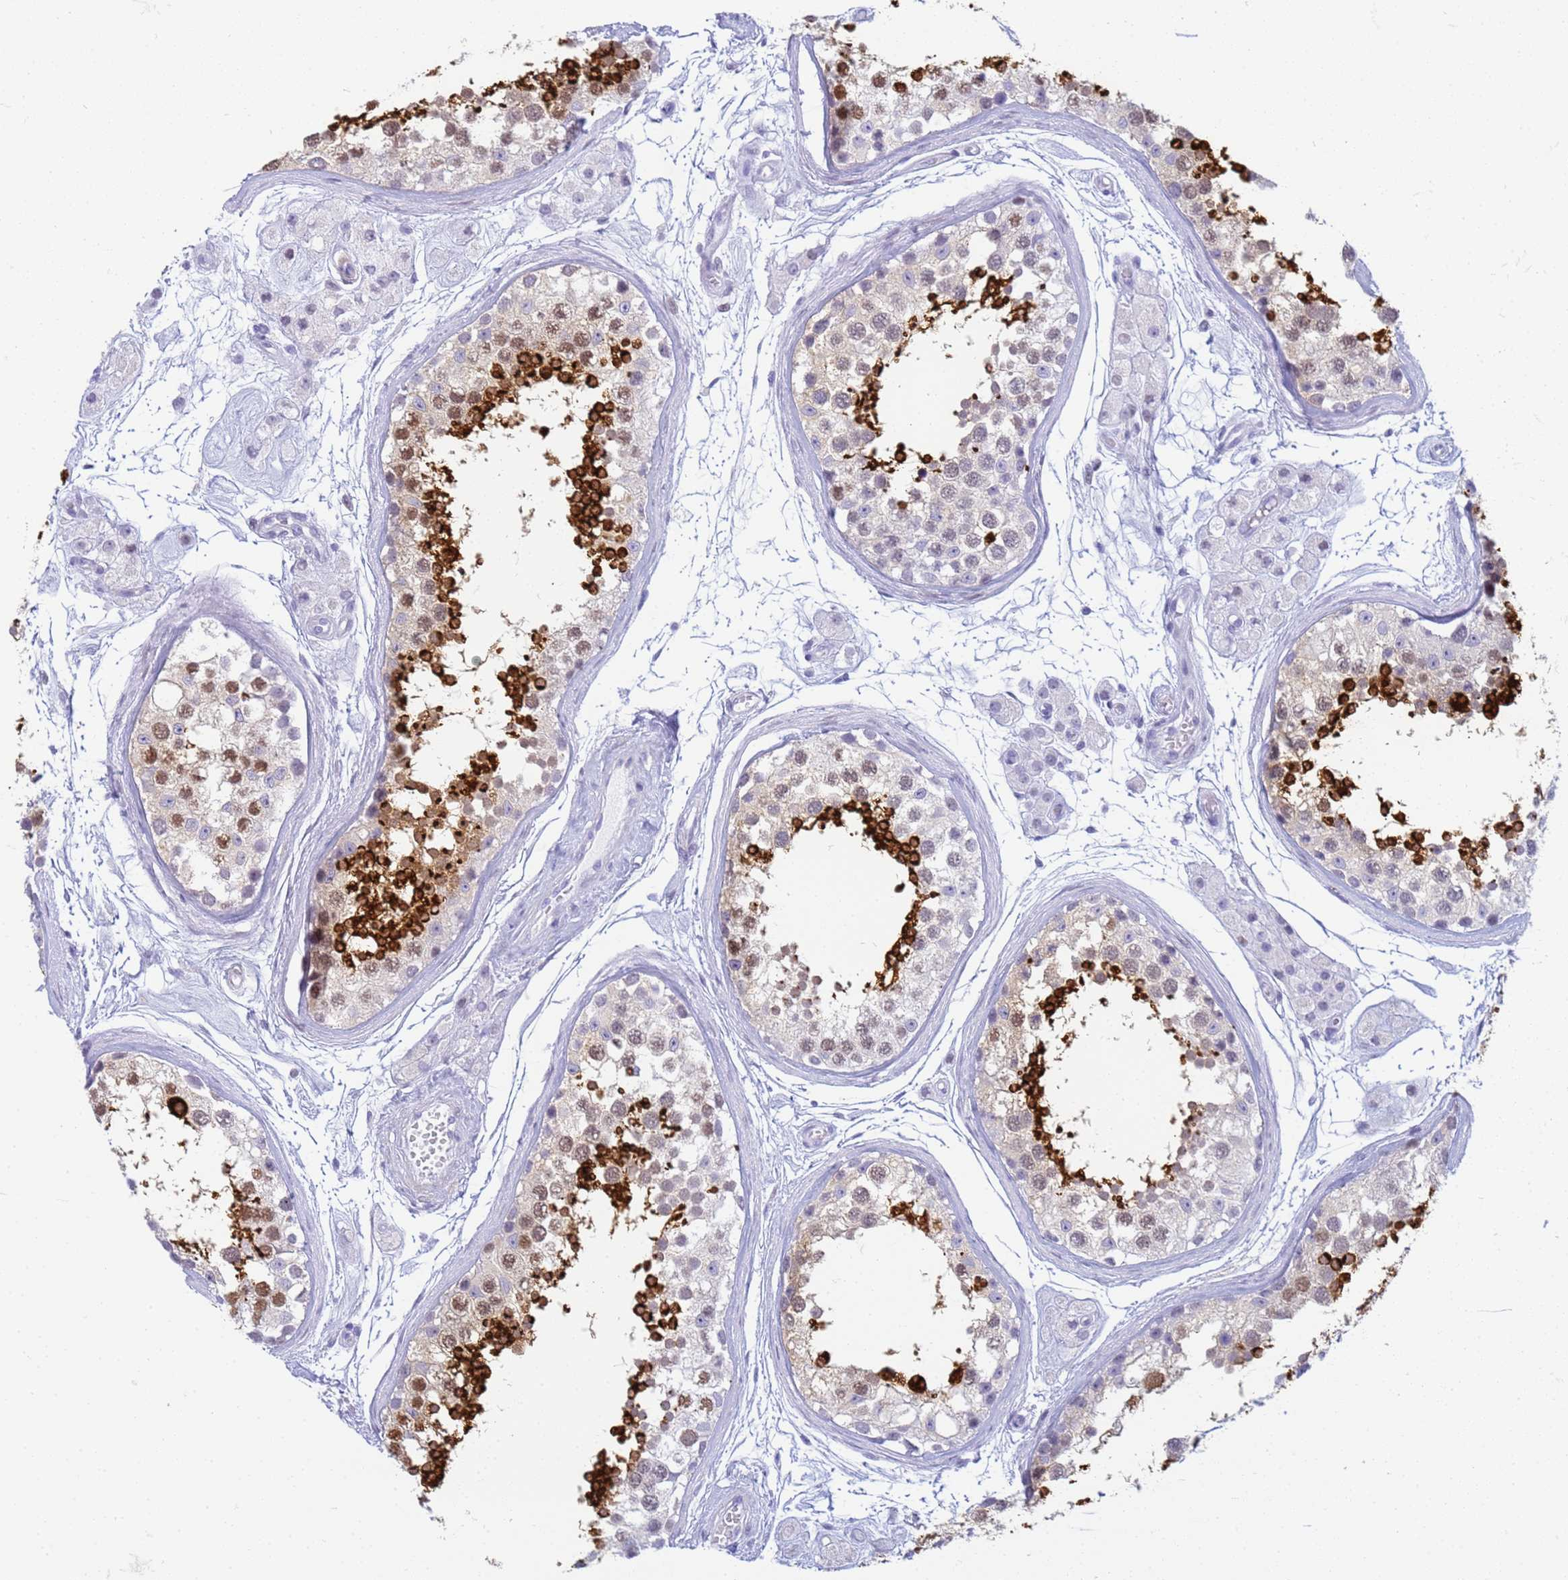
{"staining": {"intensity": "strong", "quantity": "25%-75%", "location": "cytoplasmic/membranous,nuclear"}, "tissue": "testis", "cell_type": "Cells in seminiferous ducts", "image_type": "normal", "snomed": [{"axis": "morphology", "description": "Normal tissue, NOS"}, {"axis": "topography", "description": "Testis"}], "caption": "Human testis stained for a protein (brown) demonstrates strong cytoplasmic/membranous,nuclear positive staining in about 25%-75% of cells in seminiferous ducts.", "gene": "SNX20", "patient": {"sex": "male", "age": 56}}